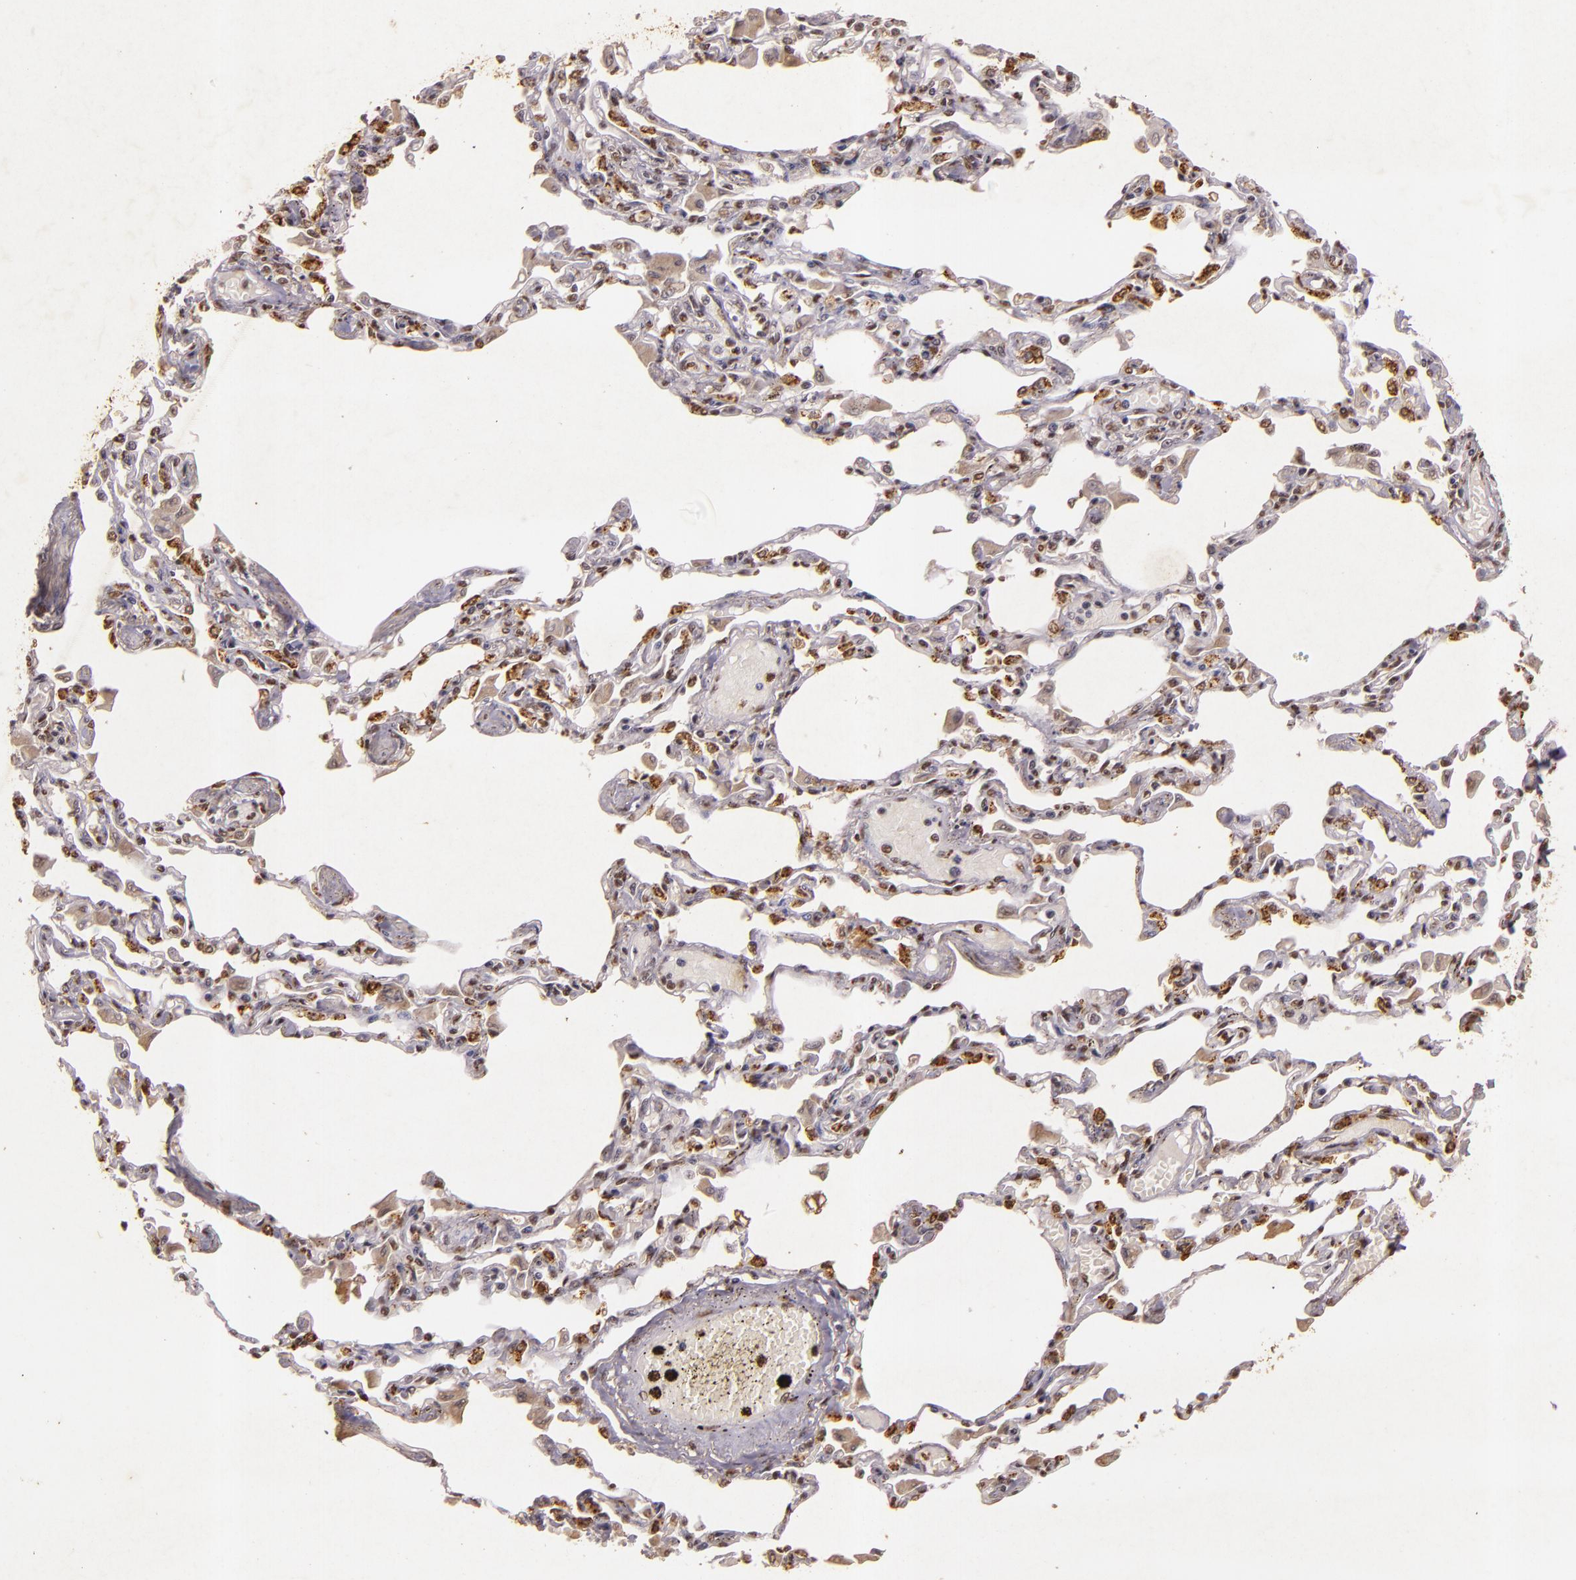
{"staining": {"intensity": "moderate", "quantity": ">75%", "location": "nuclear"}, "tissue": "adipose tissue", "cell_type": "Adipocytes", "image_type": "normal", "snomed": [{"axis": "morphology", "description": "Normal tissue, NOS"}, {"axis": "topography", "description": "Bronchus"}, {"axis": "topography", "description": "Lung"}], "caption": "Immunohistochemical staining of unremarkable human adipose tissue exhibits >75% levels of moderate nuclear protein staining in approximately >75% of adipocytes.", "gene": "CBX3", "patient": {"sex": "female", "age": 49}}